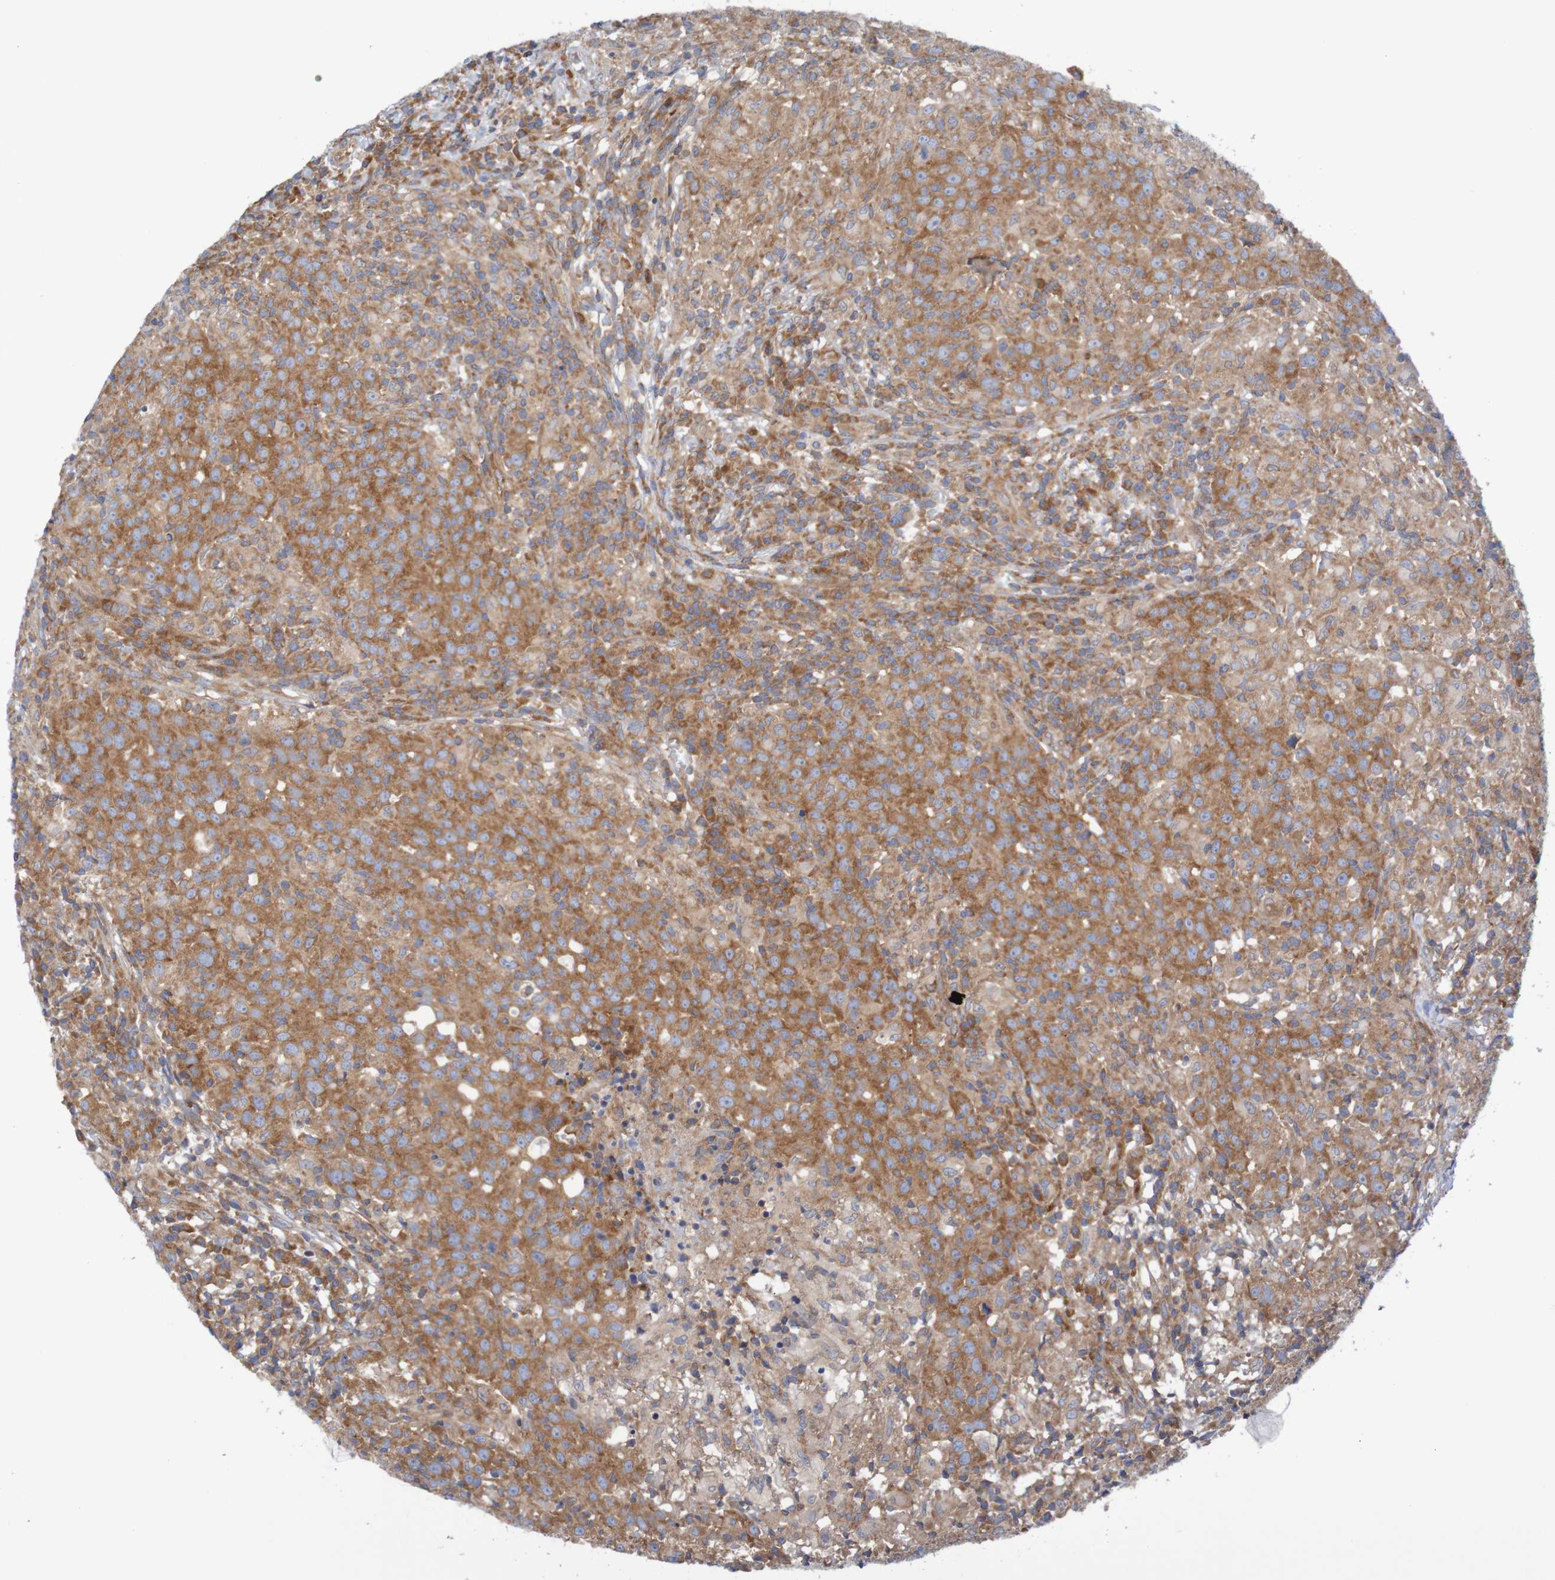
{"staining": {"intensity": "moderate", "quantity": ">75%", "location": "cytoplasmic/membranous"}, "tissue": "head and neck cancer", "cell_type": "Tumor cells", "image_type": "cancer", "snomed": [{"axis": "morphology", "description": "Adenocarcinoma, NOS"}, {"axis": "topography", "description": "Salivary gland"}, {"axis": "topography", "description": "Head-Neck"}], "caption": "Immunohistochemistry staining of adenocarcinoma (head and neck), which reveals medium levels of moderate cytoplasmic/membranous staining in approximately >75% of tumor cells indicating moderate cytoplasmic/membranous protein staining. The staining was performed using DAB (brown) for protein detection and nuclei were counterstained in hematoxylin (blue).", "gene": "LRRC47", "patient": {"sex": "female", "age": 65}}